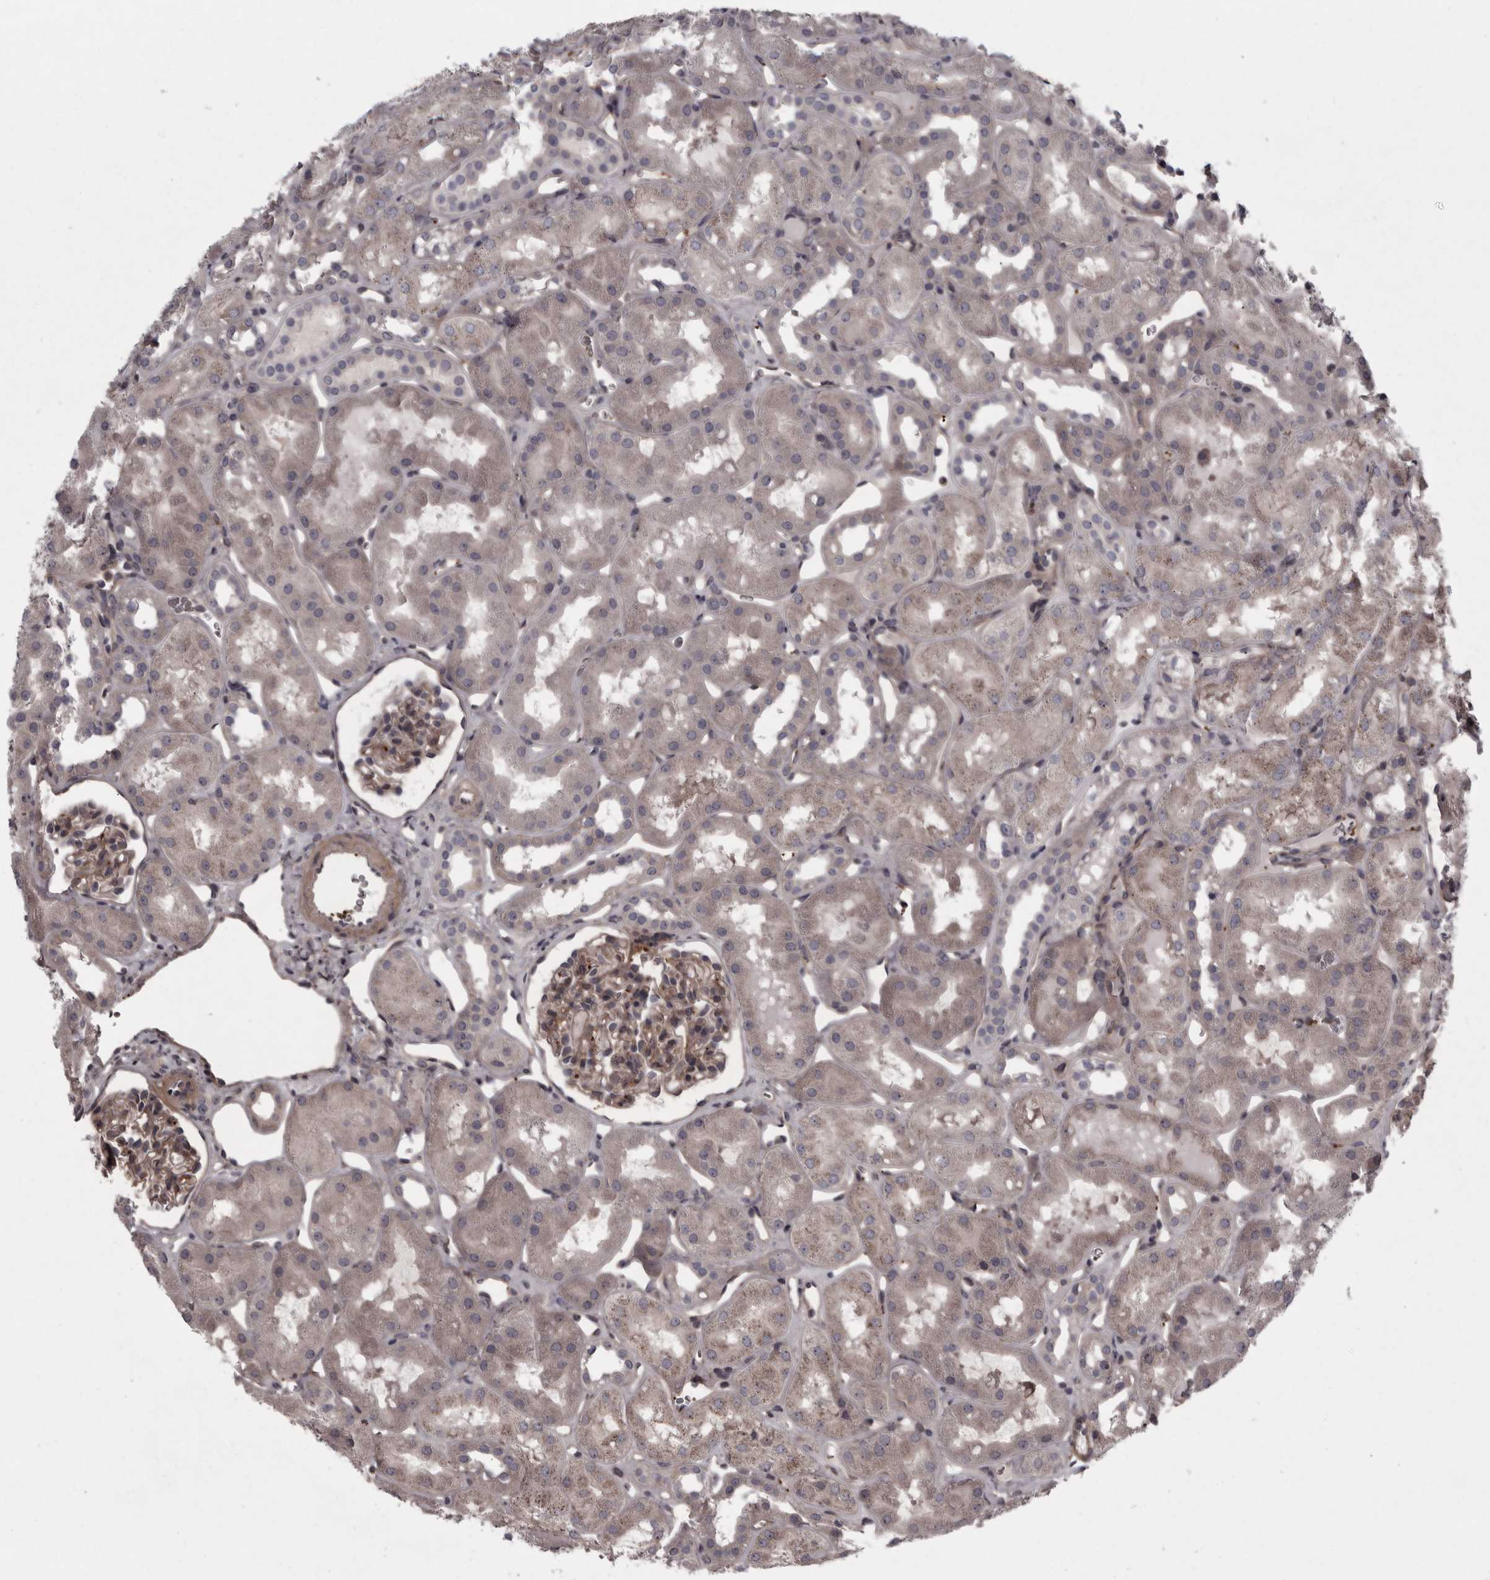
{"staining": {"intensity": "moderate", "quantity": ">75%", "location": "cytoplasmic/membranous"}, "tissue": "kidney", "cell_type": "Cells in glomeruli", "image_type": "normal", "snomed": [{"axis": "morphology", "description": "Normal tissue, NOS"}, {"axis": "topography", "description": "Kidney"}], "caption": "Immunohistochemistry staining of benign kidney, which shows medium levels of moderate cytoplasmic/membranous expression in approximately >75% of cells in glomeruli indicating moderate cytoplasmic/membranous protein positivity. The staining was performed using DAB (3,3'-diaminobenzidine) (brown) for protein detection and nuclei were counterstained in hematoxylin (blue).", "gene": "RSU1", "patient": {"sex": "male", "age": 16}}